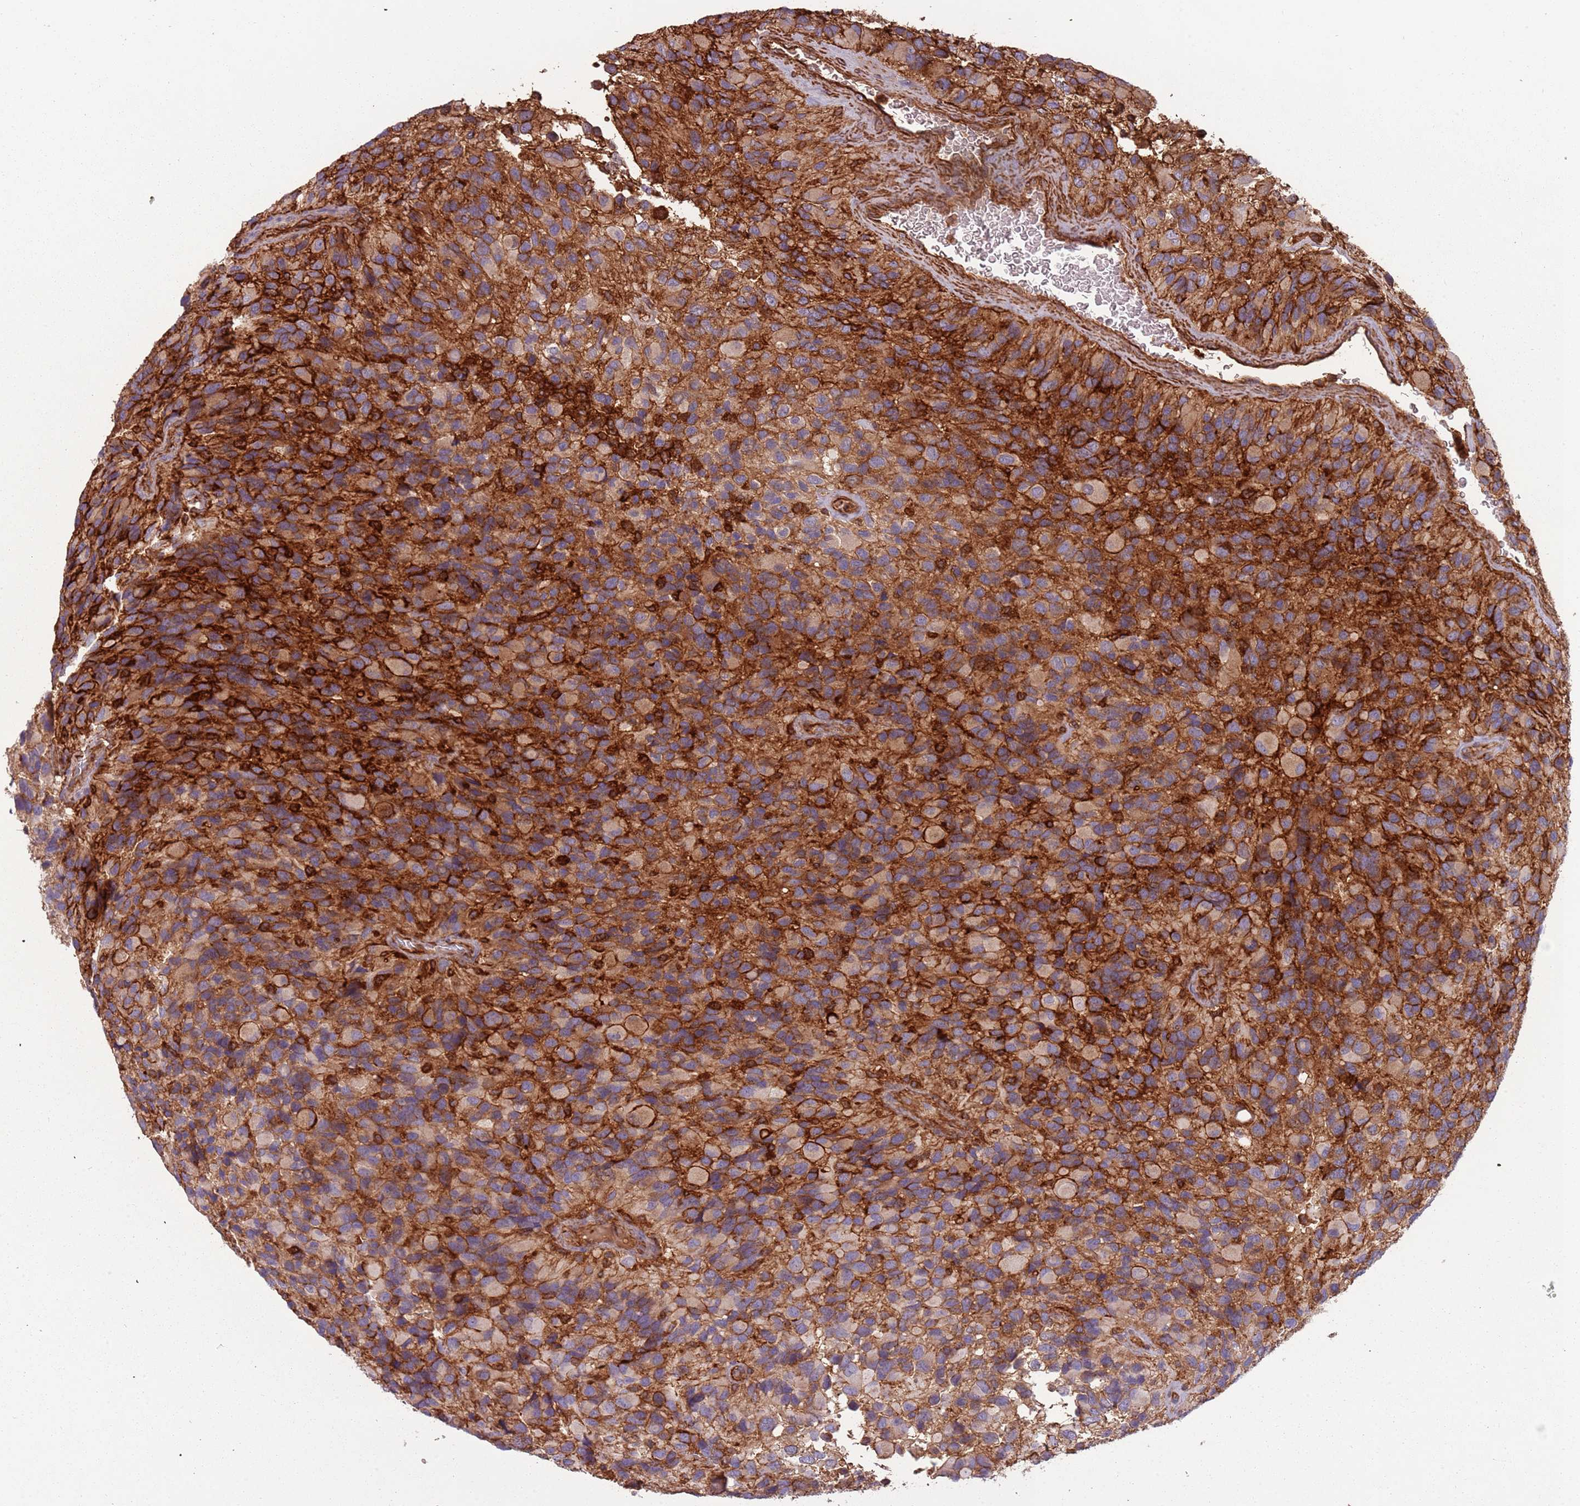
{"staining": {"intensity": "negative", "quantity": "none", "location": "none"}, "tissue": "glioma", "cell_type": "Tumor cells", "image_type": "cancer", "snomed": [{"axis": "morphology", "description": "Glioma, malignant, High grade"}, {"axis": "topography", "description": "Brain"}], "caption": "There is no significant staining in tumor cells of glioma.", "gene": "FECH", "patient": {"sex": "male", "age": 77}}